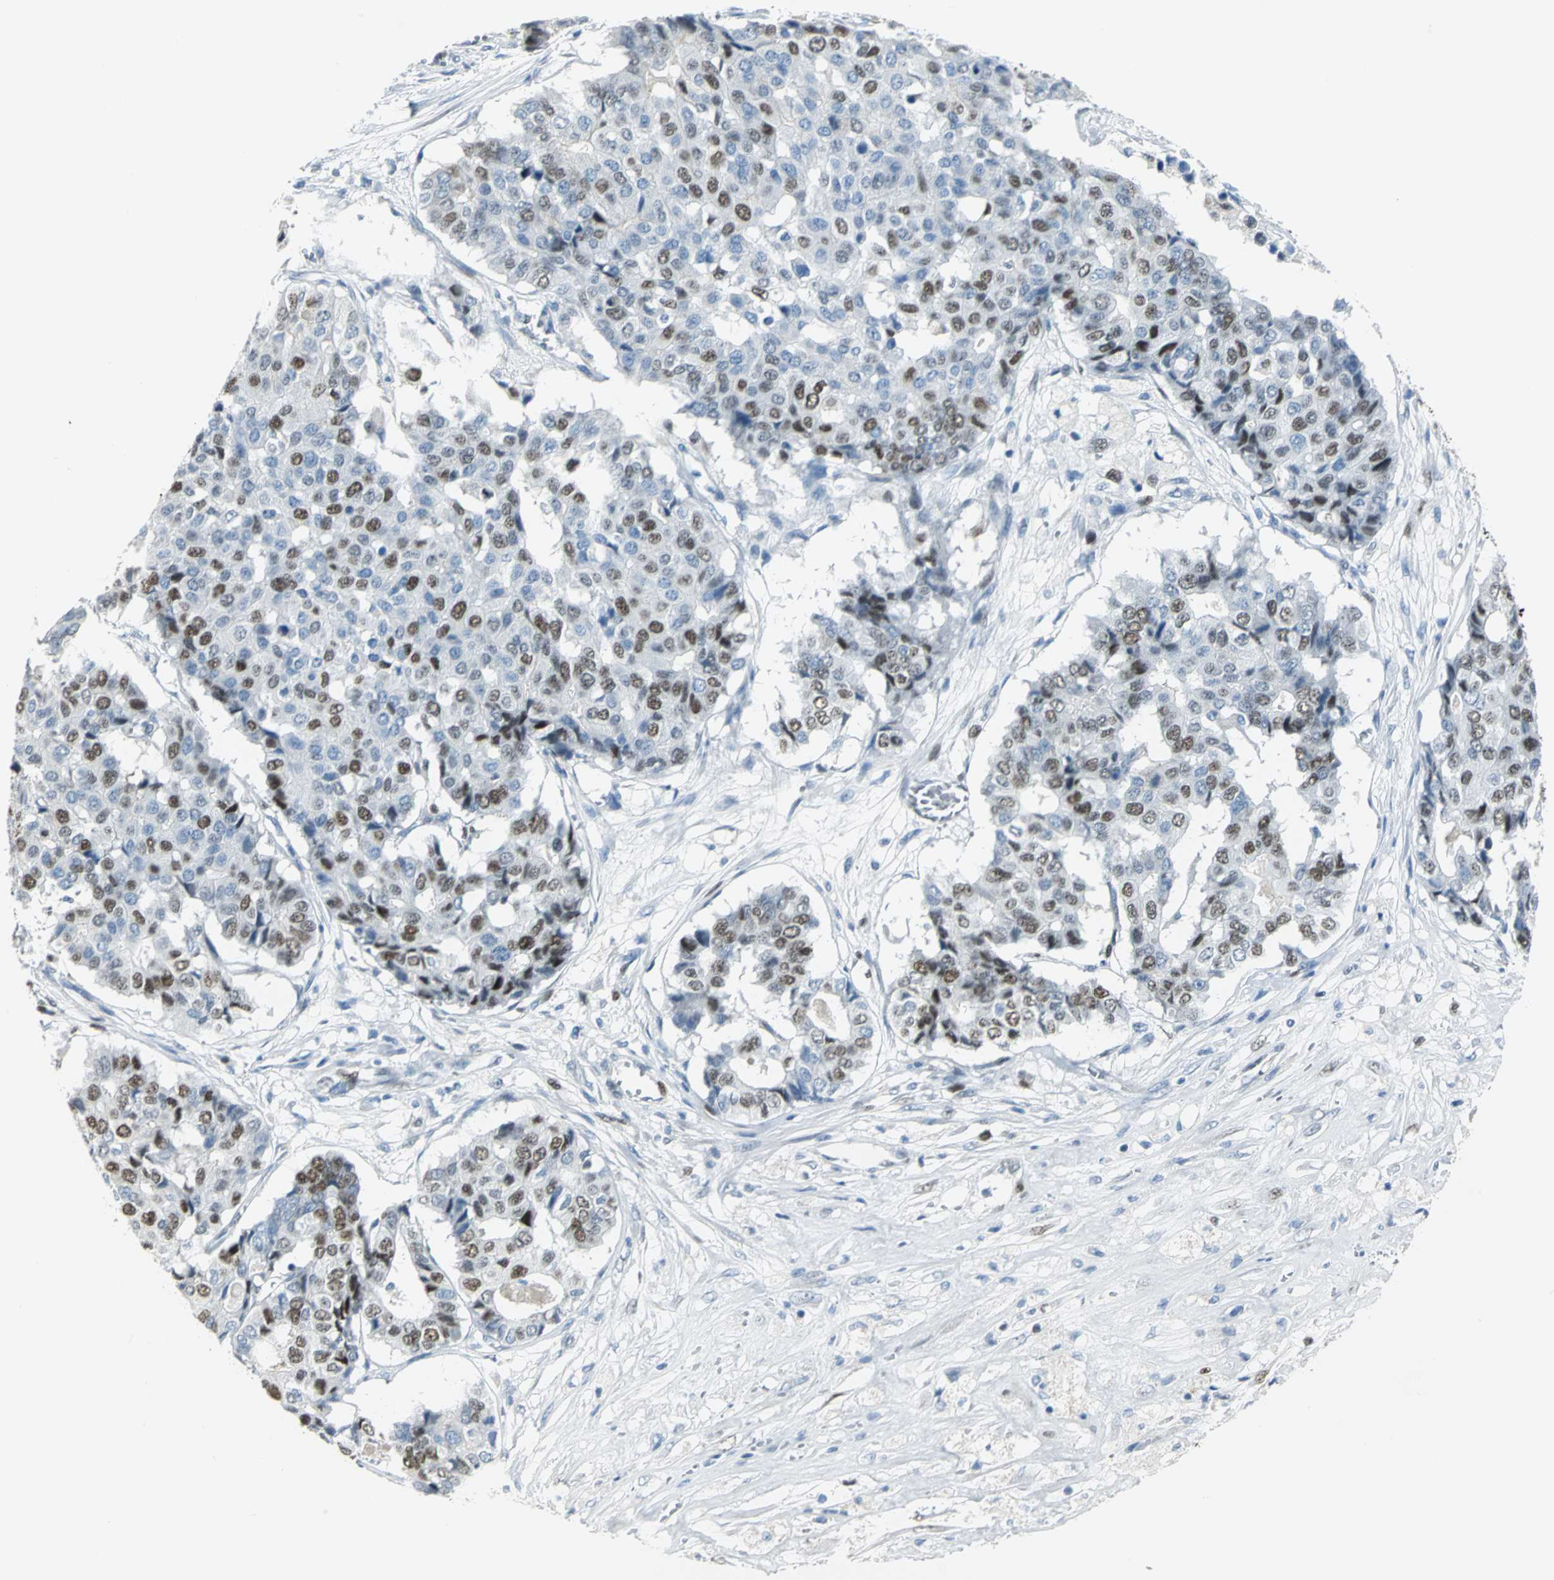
{"staining": {"intensity": "moderate", "quantity": "25%-75%", "location": "nuclear"}, "tissue": "pancreatic cancer", "cell_type": "Tumor cells", "image_type": "cancer", "snomed": [{"axis": "morphology", "description": "Adenocarcinoma, NOS"}, {"axis": "topography", "description": "Pancreas"}], "caption": "Moderate nuclear positivity for a protein is identified in about 25%-75% of tumor cells of pancreatic cancer (adenocarcinoma) using immunohistochemistry (IHC).", "gene": "MCM3", "patient": {"sex": "male", "age": 50}}